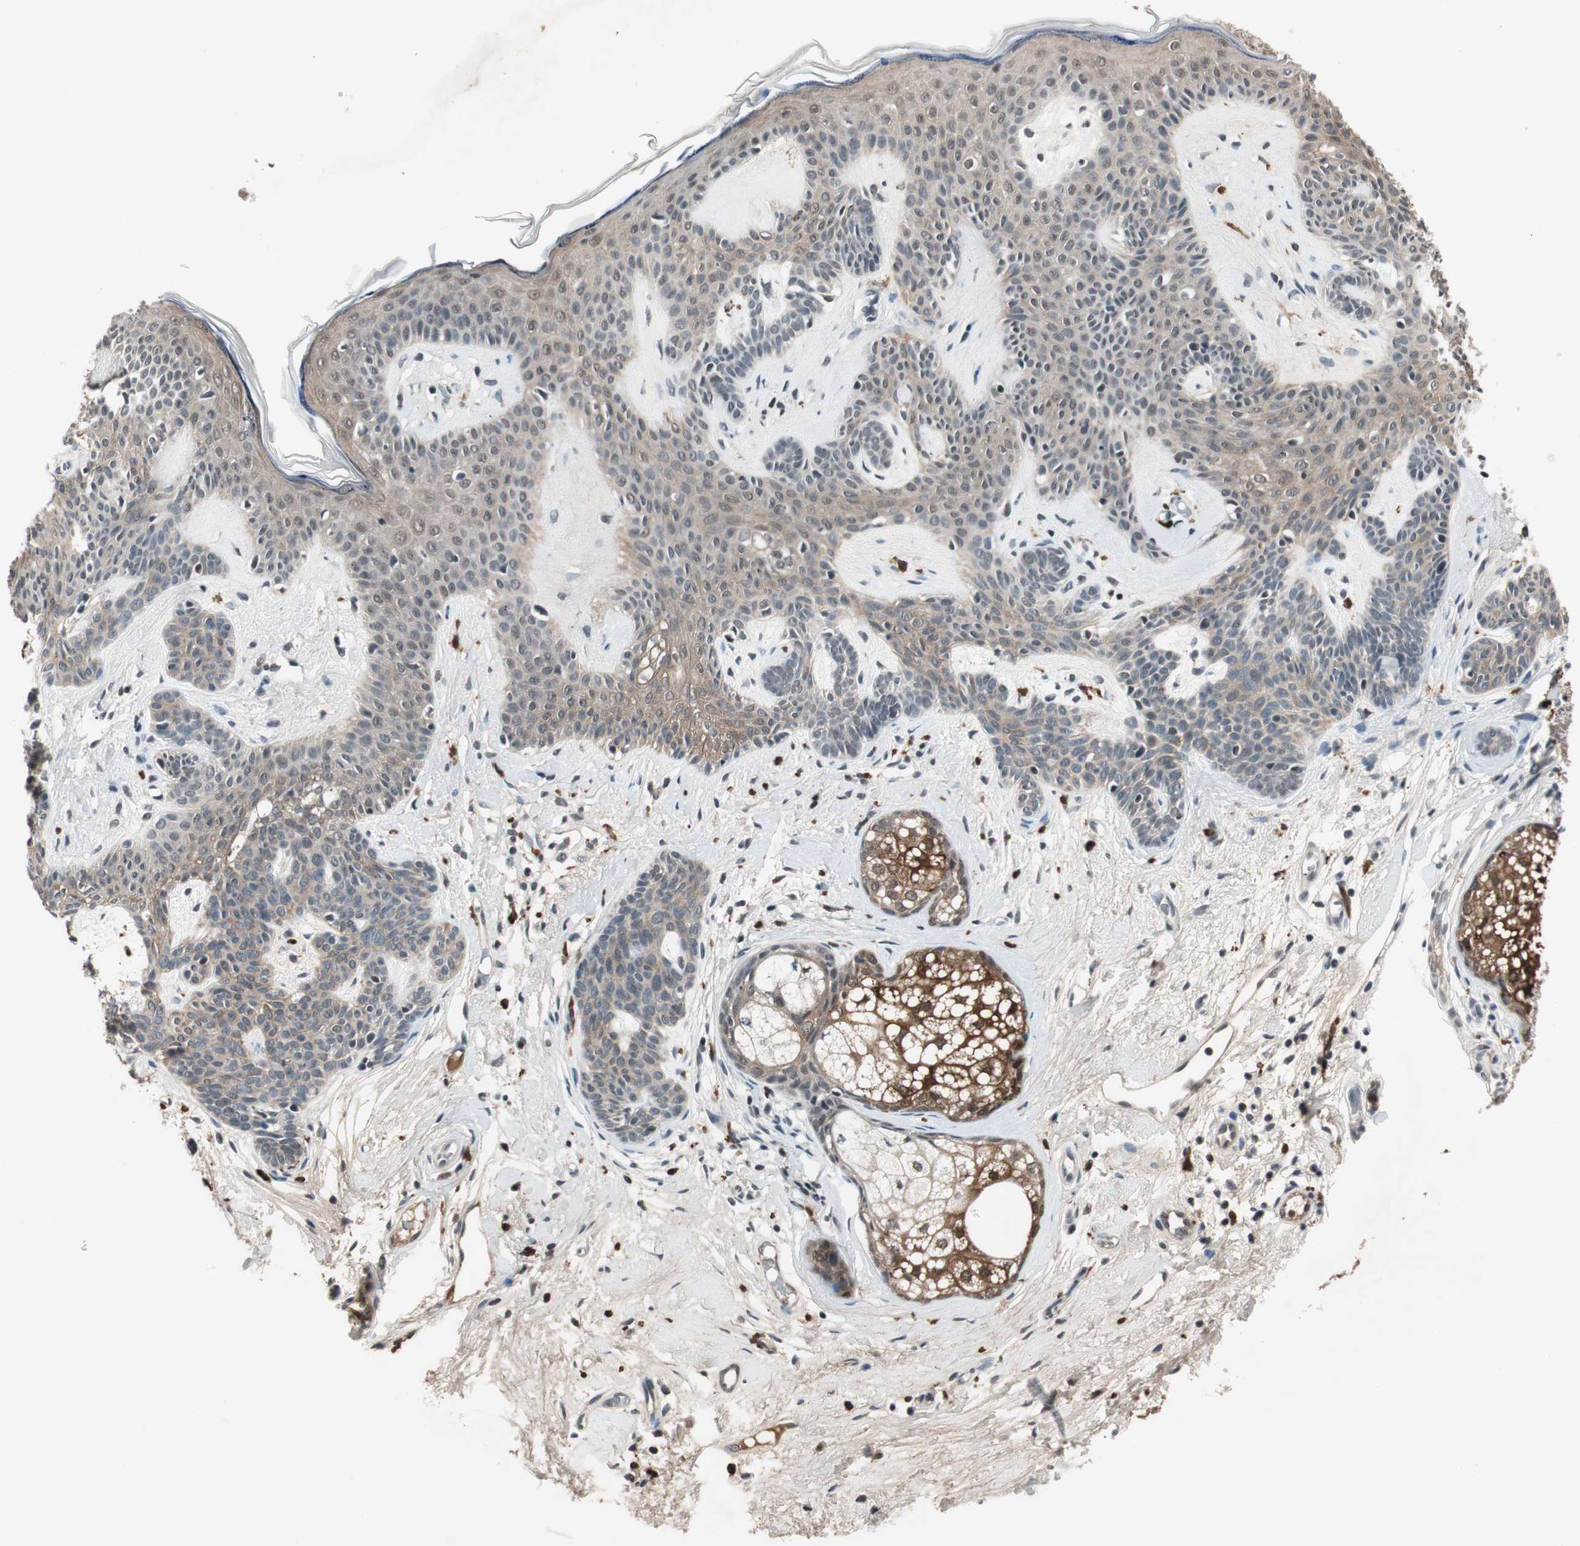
{"staining": {"intensity": "weak", "quantity": "25%-75%", "location": "cytoplasmic/membranous"}, "tissue": "skin cancer", "cell_type": "Tumor cells", "image_type": "cancer", "snomed": [{"axis": "morphology", "description": "Developmental malformation"}, {"axis": "morphology", "description": "Basal cell carcinoma"}, {"axis": "topography", "description": "Skin"}], "caption": "A brown stain highlights weak cytoplasmic/membranous positivity of a protein in human skin cancer (basal cell carcinoma) tumor cells.", "gene": "NFRKB", "patient": {"sex": "female", "age": 62}}